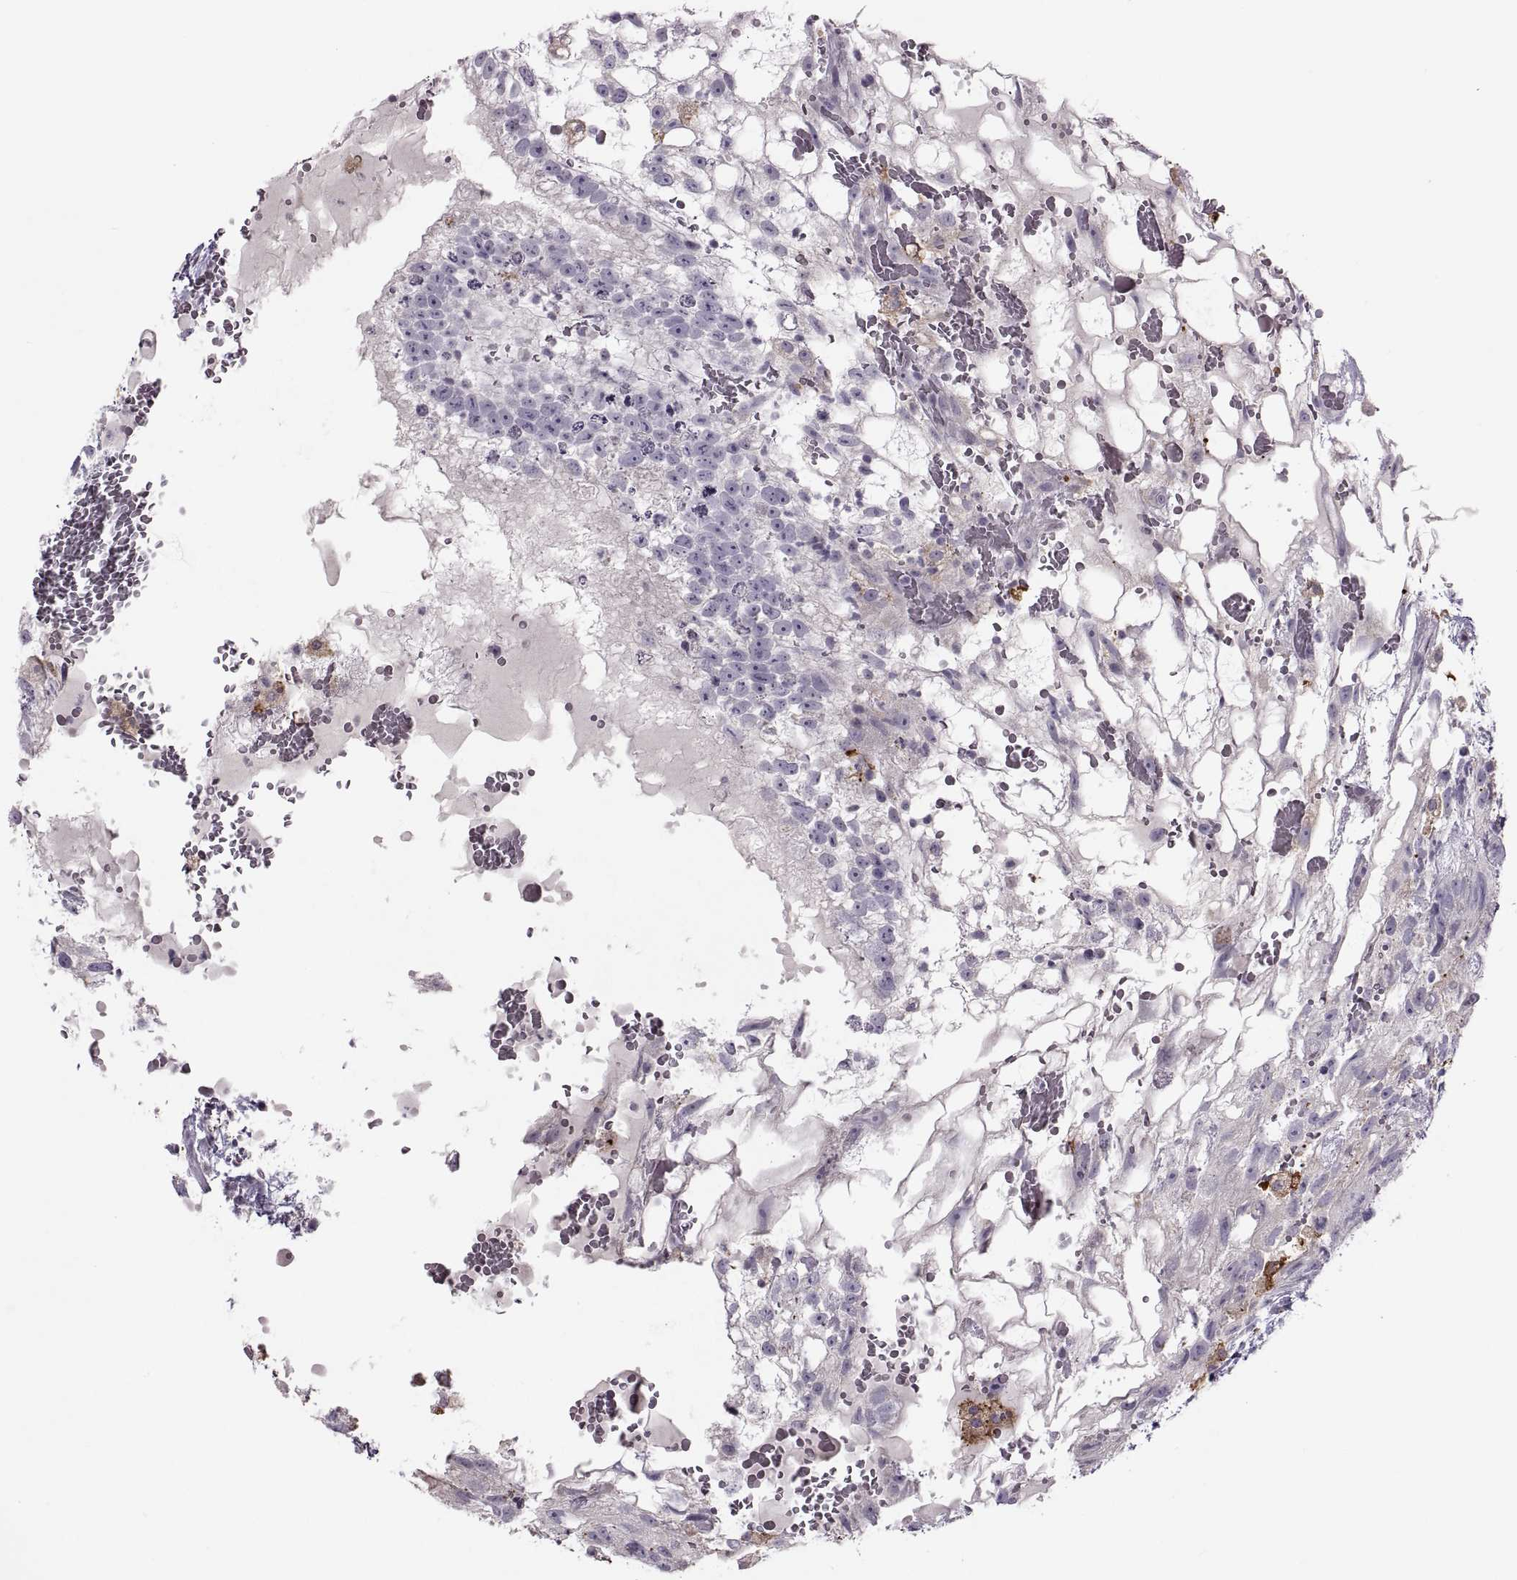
{"staining": {"intensity": "negative", "quantity": "none", "location": "none"}, "tissue": "testis cancer", "cell_type": "Tumor cells", "image_type": "cancer", "snomed": [{"axis": "morphology", "description": "Normal tissue, NOS"}, {"axis": "morphology", "description": "Carcinoma, Embryonal, NOS"}, {"axis": "topography", "description": "Testis"}], "caption": "High magnification brightfield microscopy of testis embryonal carcinoma stained with DAB (3,3'-diaminobenzidine) (brown) and counterstained with hematoxylin (blue): tumor cells show no significant staining.", "gene": "H2AP", "patient": {"sex": "male", "age": 32}}